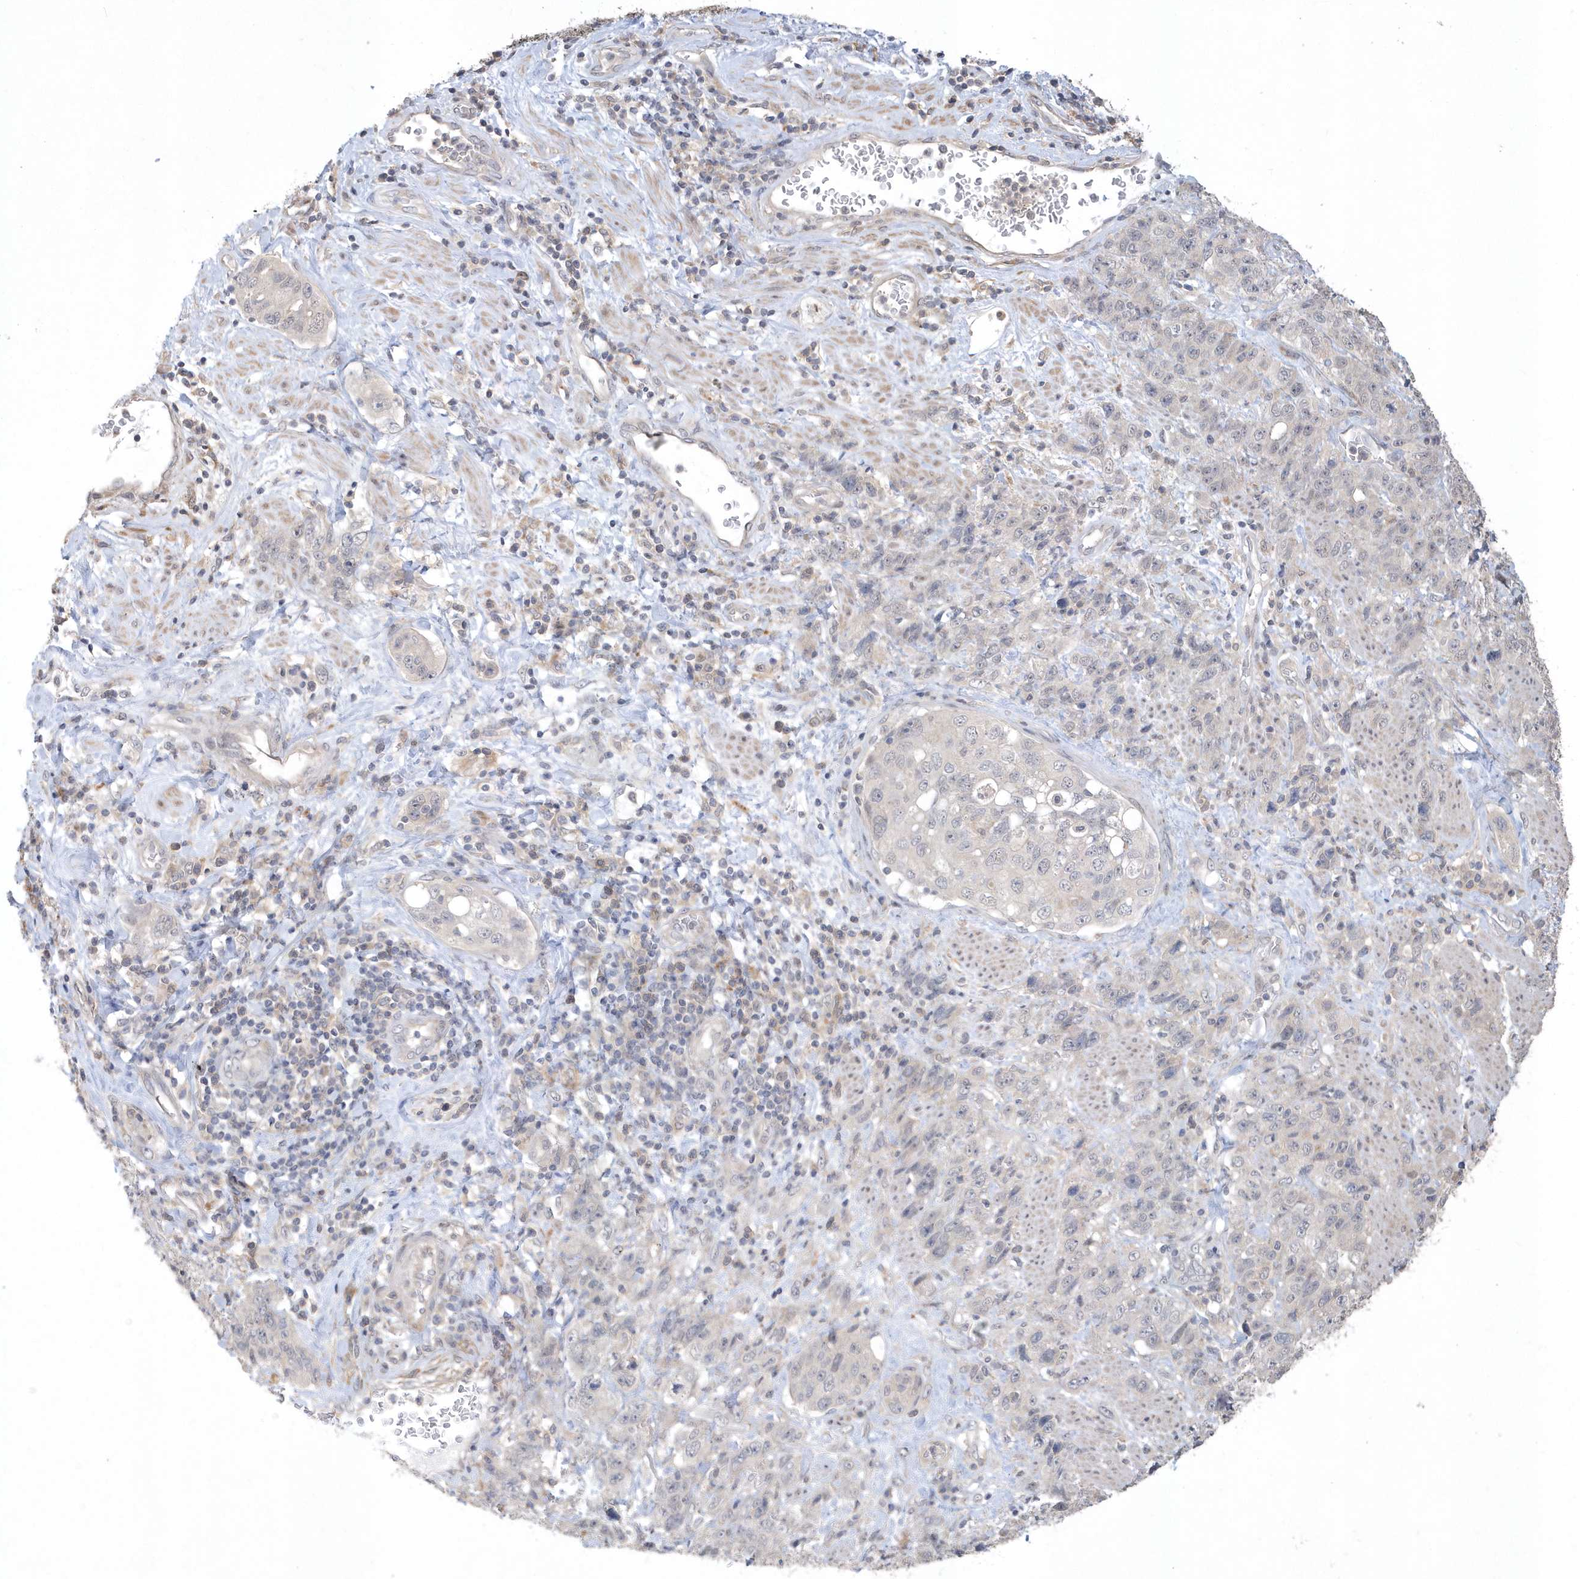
{"staining": {"intensity": "negative", "quantity": "none", "location": "none"}, "tissue": "stomach cancer", "cell_type": "Tumor cells", "image_type": "cancer", "snomed": [{"axis": "morphology", "description": "Adenocarcinoma, NOS"}, {"axis": "topography", "description": "Stomach"}], "caption": "The photomicrograph exhibits no staining of tumor cells in stomach cancer.", "gene": "TSPEAR", "patient": {"sex": "male", "age": 48}}